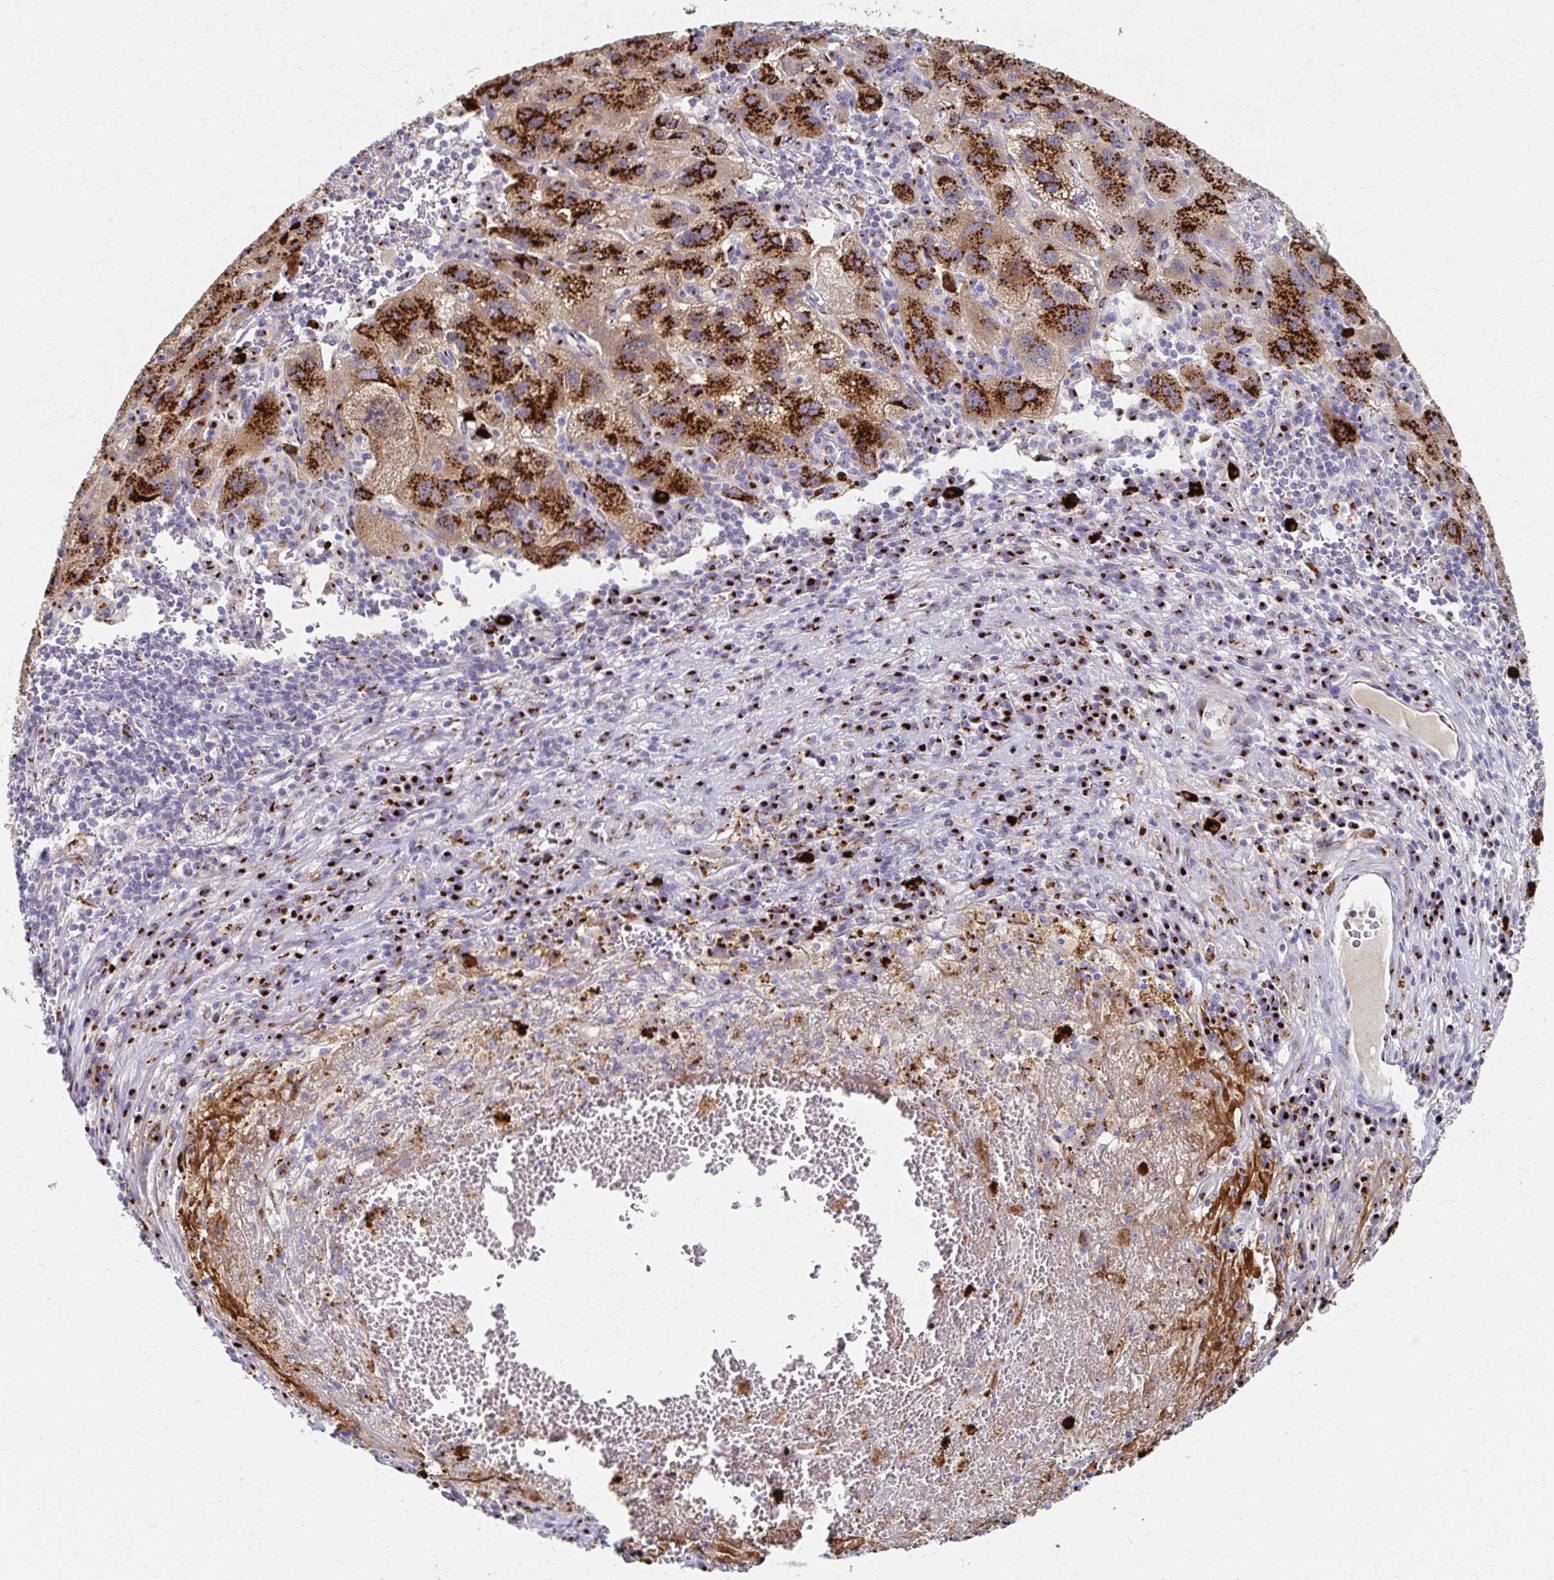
{"staining": {"intensity": "strong", "quantity": ">75%", "location": "cytoplasmic/membranous"}, "tissue": "liver cancer", "cell_type": "Tumor cells", "image_type": "cancer", "snomed": [{"axis": "morphology", "description": "Carcinoma, Hepatocellular, NOS"}, {"axis": "topography", "description": "Liver"}], "caption": "Liver cancer (hepatocellular carcinoma) was stained to show a protein in brown. There is high levels of strong cytoplasmic/membranous expression in about >75% of tumor cells.", "gene": "TM9SF1", "patient": {"sex": "female", "age": 77}}